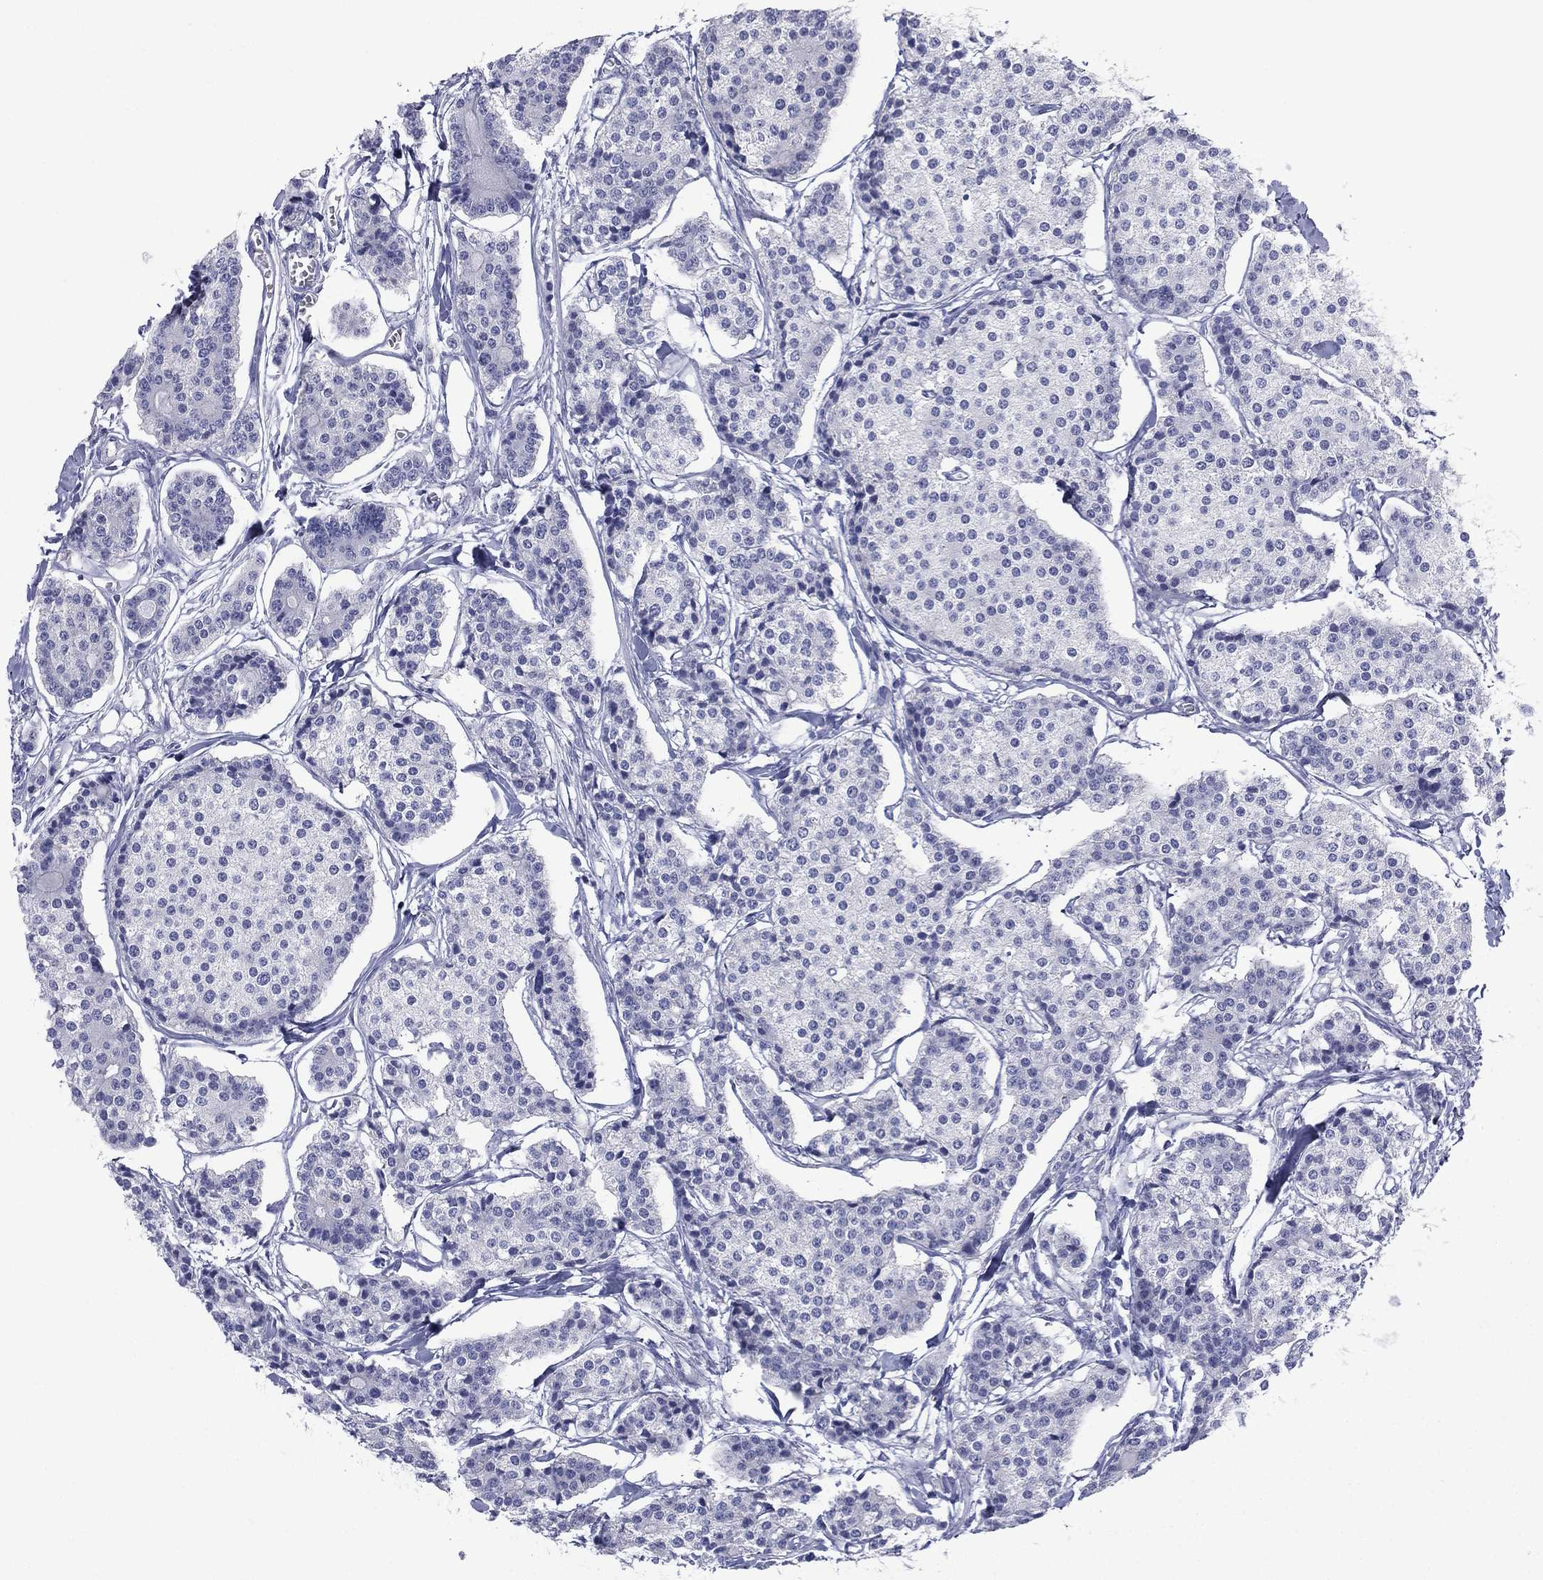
{"staining": {"intensity": "negative", "quantity": "none", "location": "none"}, "tissue": "carcinoid", "cell_type": "Tumor cells", "image_type": "cancer", "snomed": [{"axis": "morphology", "description": "Carcinoid, malignant, NOS"}, {"axis": "topography", "description": "Small intestine"}], "caption": "This is a histopathology image of immunohistochemistry (IHC) staining of carcinoid (malignant), which shows no staining in tumor cells.", "gene": "FCER2", "patient": {"sex": "female", "age": 65}}